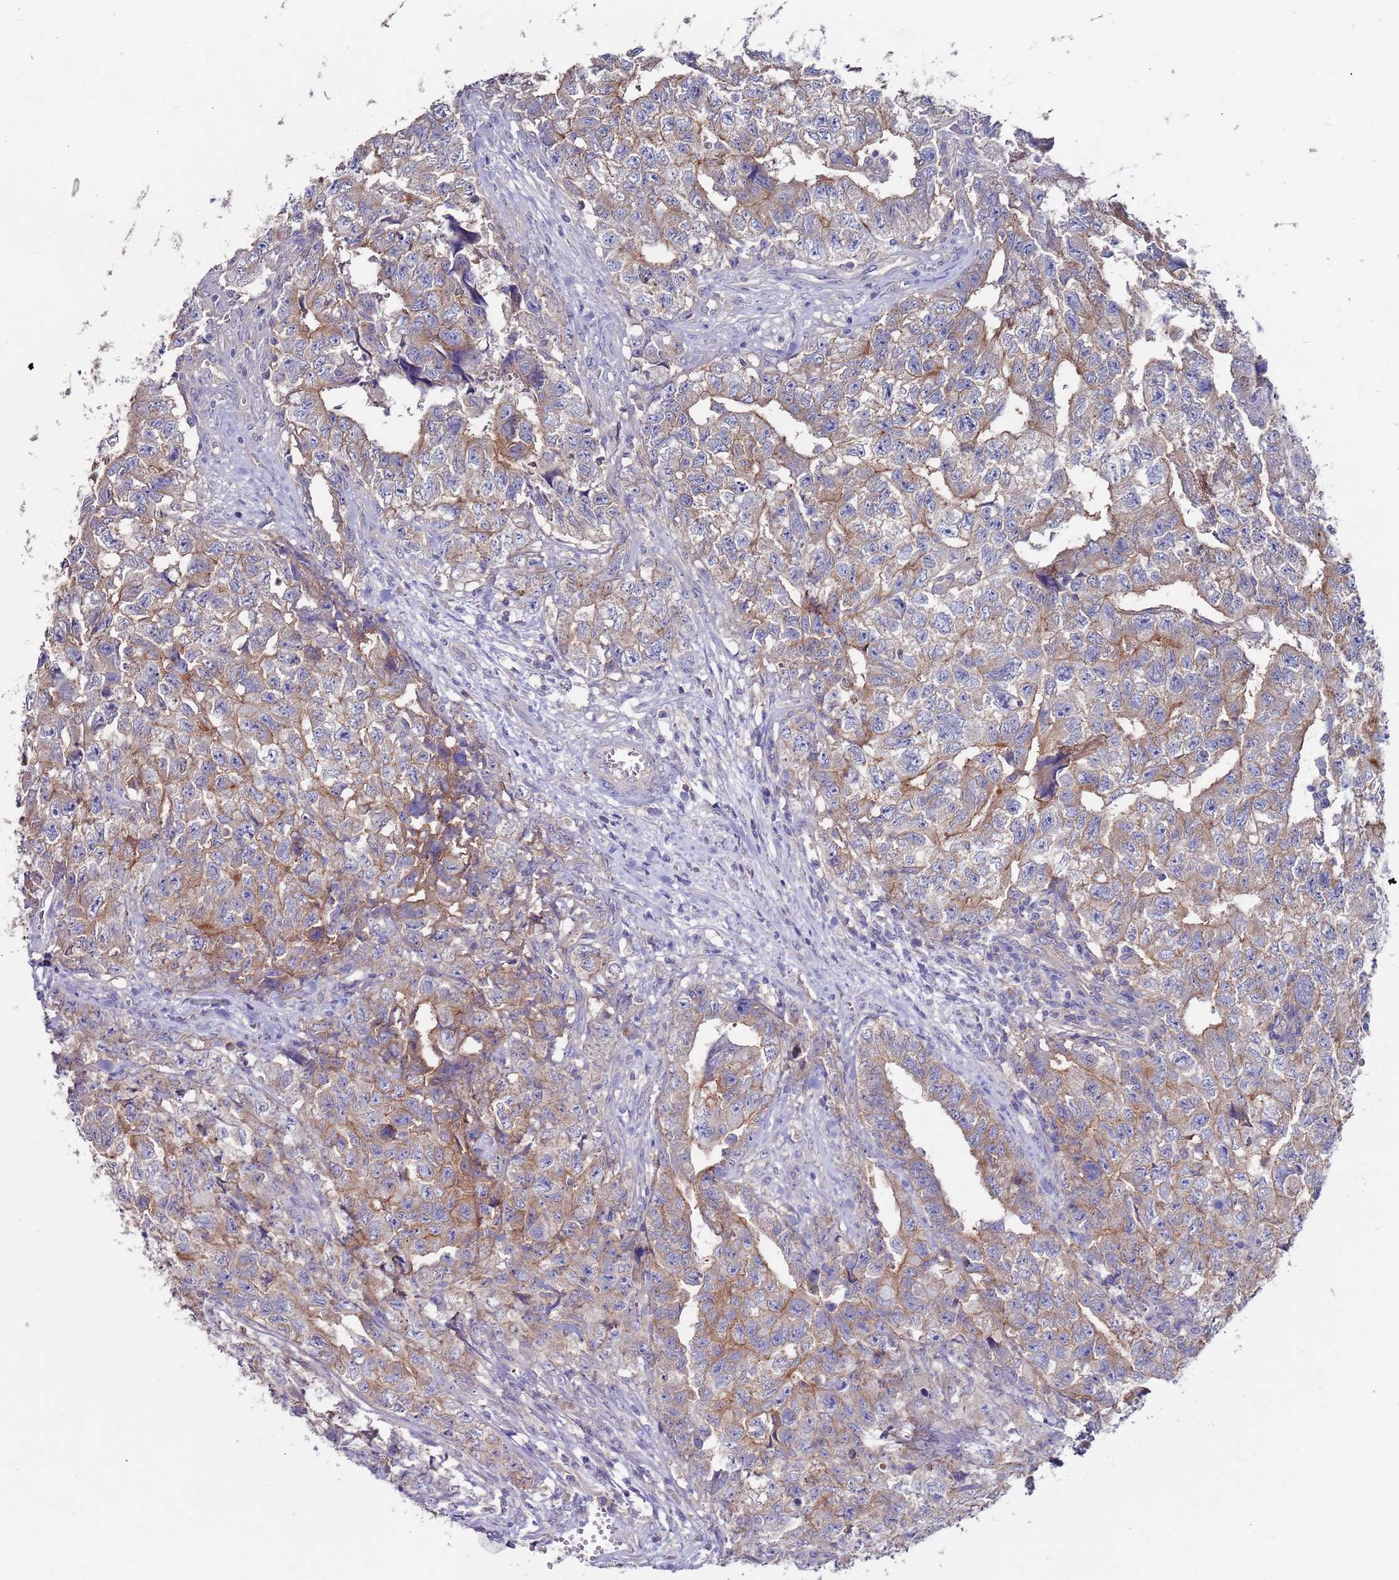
{"staining": {"intensity": "moderate", "quantity": "25%-75%", "location": "cytoplasmic/membranous"}, "tissue": "testis cancer", "cell_type": "Tumor cells", "image_type": "cancer", "snomed": [{"axis": "morphology", "description": "Carcinoma, Embryonal, NOS"}, {"axis": "topography", "description": "Testis"}], "caption": "Immunohistochemistry photomicrograph of neoplastic tissue: human embryonal carcinoma (testis) stained using IHC demonstrates medium levels of moderate protein expression localized specifically in the cytoplasmic/membranous of tumor cells, appearing as a cytoplasmic/membranous brown color.", "gene": "KRTCAP3", "patient": {"sex": "male", "age": 31}}